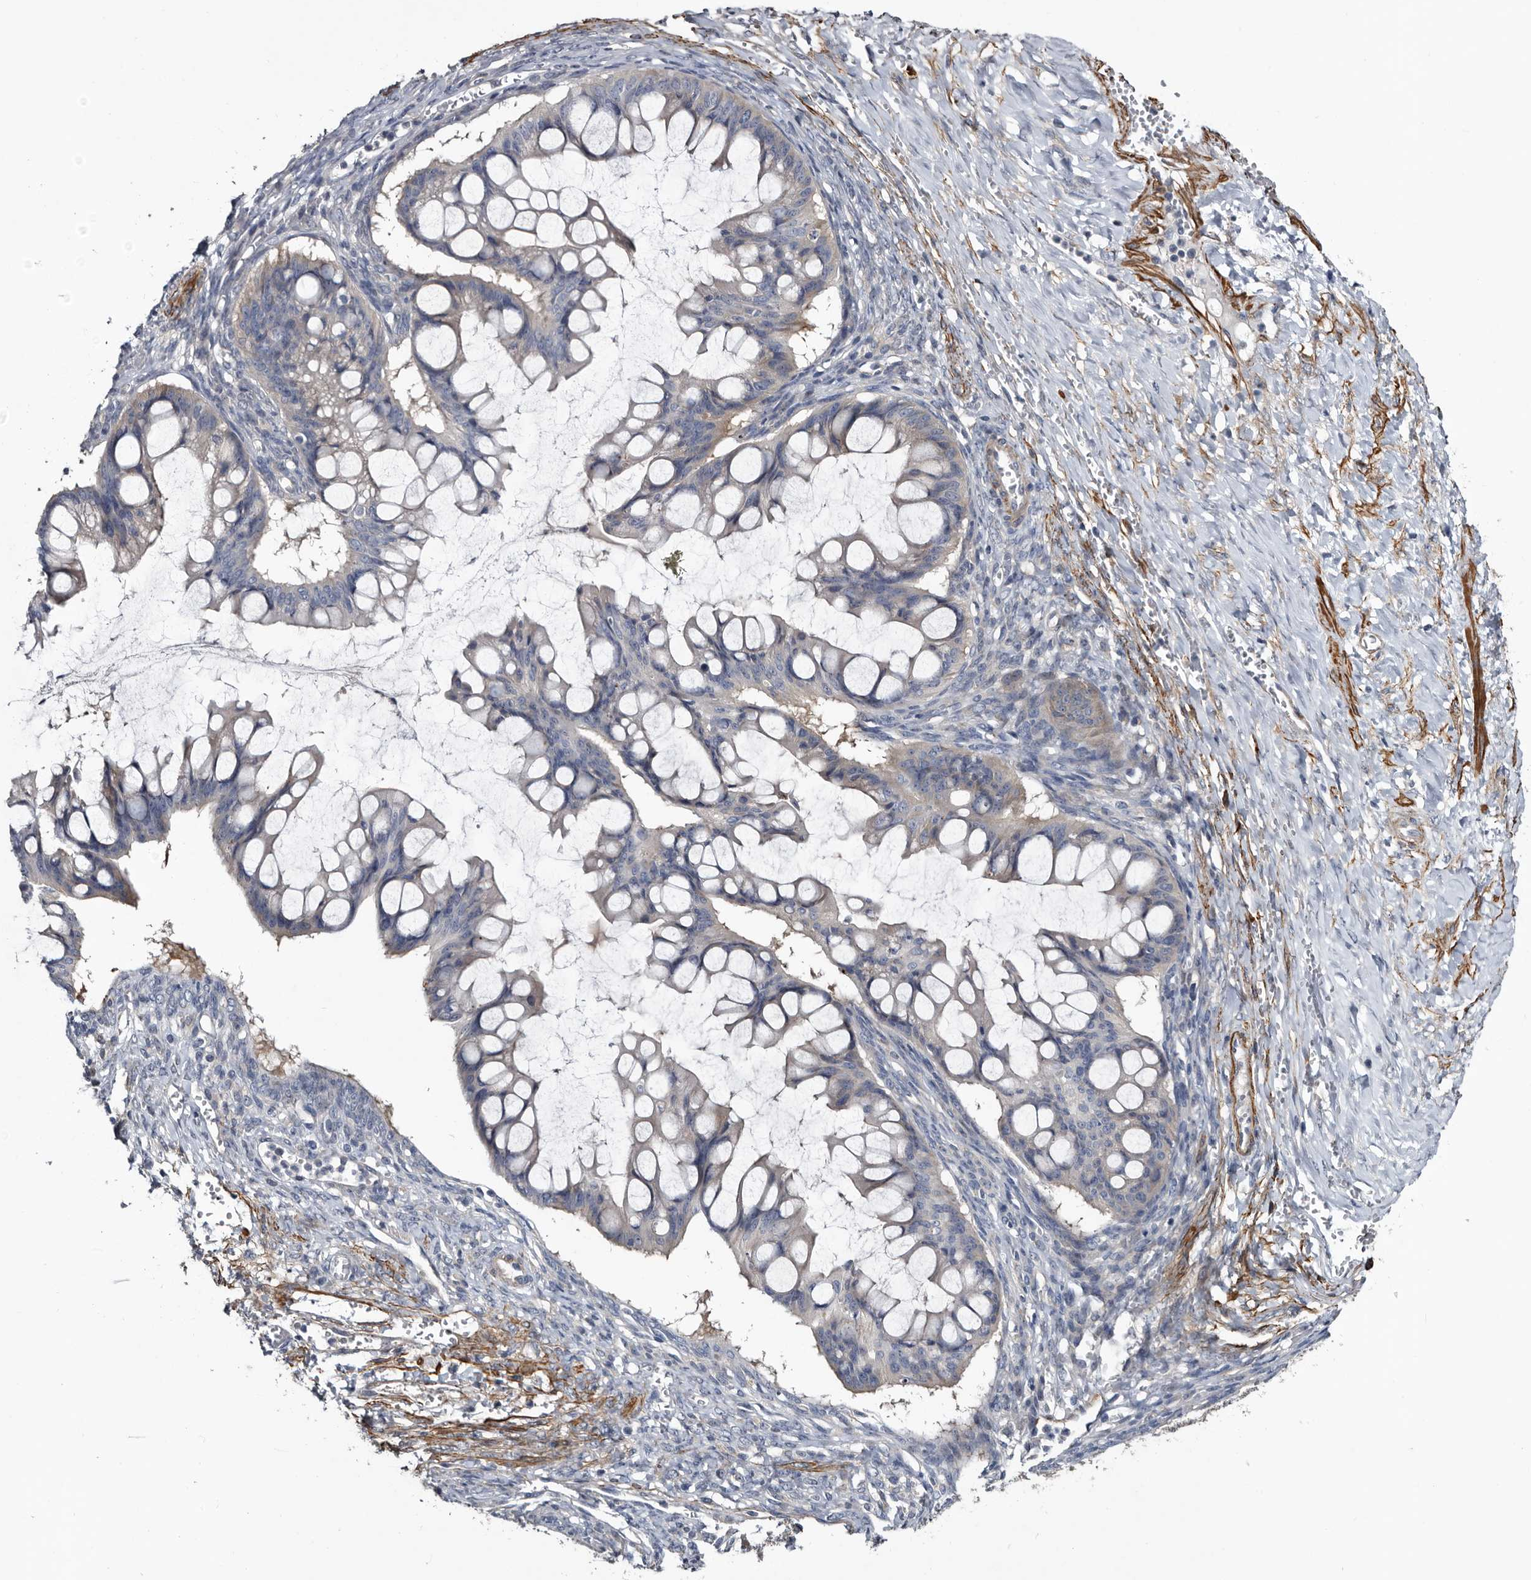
{"staining": {"intensity": "negative", "quantity": "none", "location": "none"}, "tissue": "ovarian cancer", "cell_type": "Tumor cells", "image_type": "cancer", "snomed": [{"axis": "morphology", "description": "Cystadenocarcinoma, mucinous, NOS"}, {"axis": "topography", "description": "Ovary"}], "caption": "Immunohistochemistry (IHC) micrograph of ovarian mucinous cystadenocarcinoma stained for a protein (brown), which shows no expression in tumor cells. Brightfield microscopy of immunohistochemistry stained with DAB (brown) and hematoxylin (blue), captured at high magnification.", "gene": "IARS1", "patient": {"sex": "female", "age": 73}}